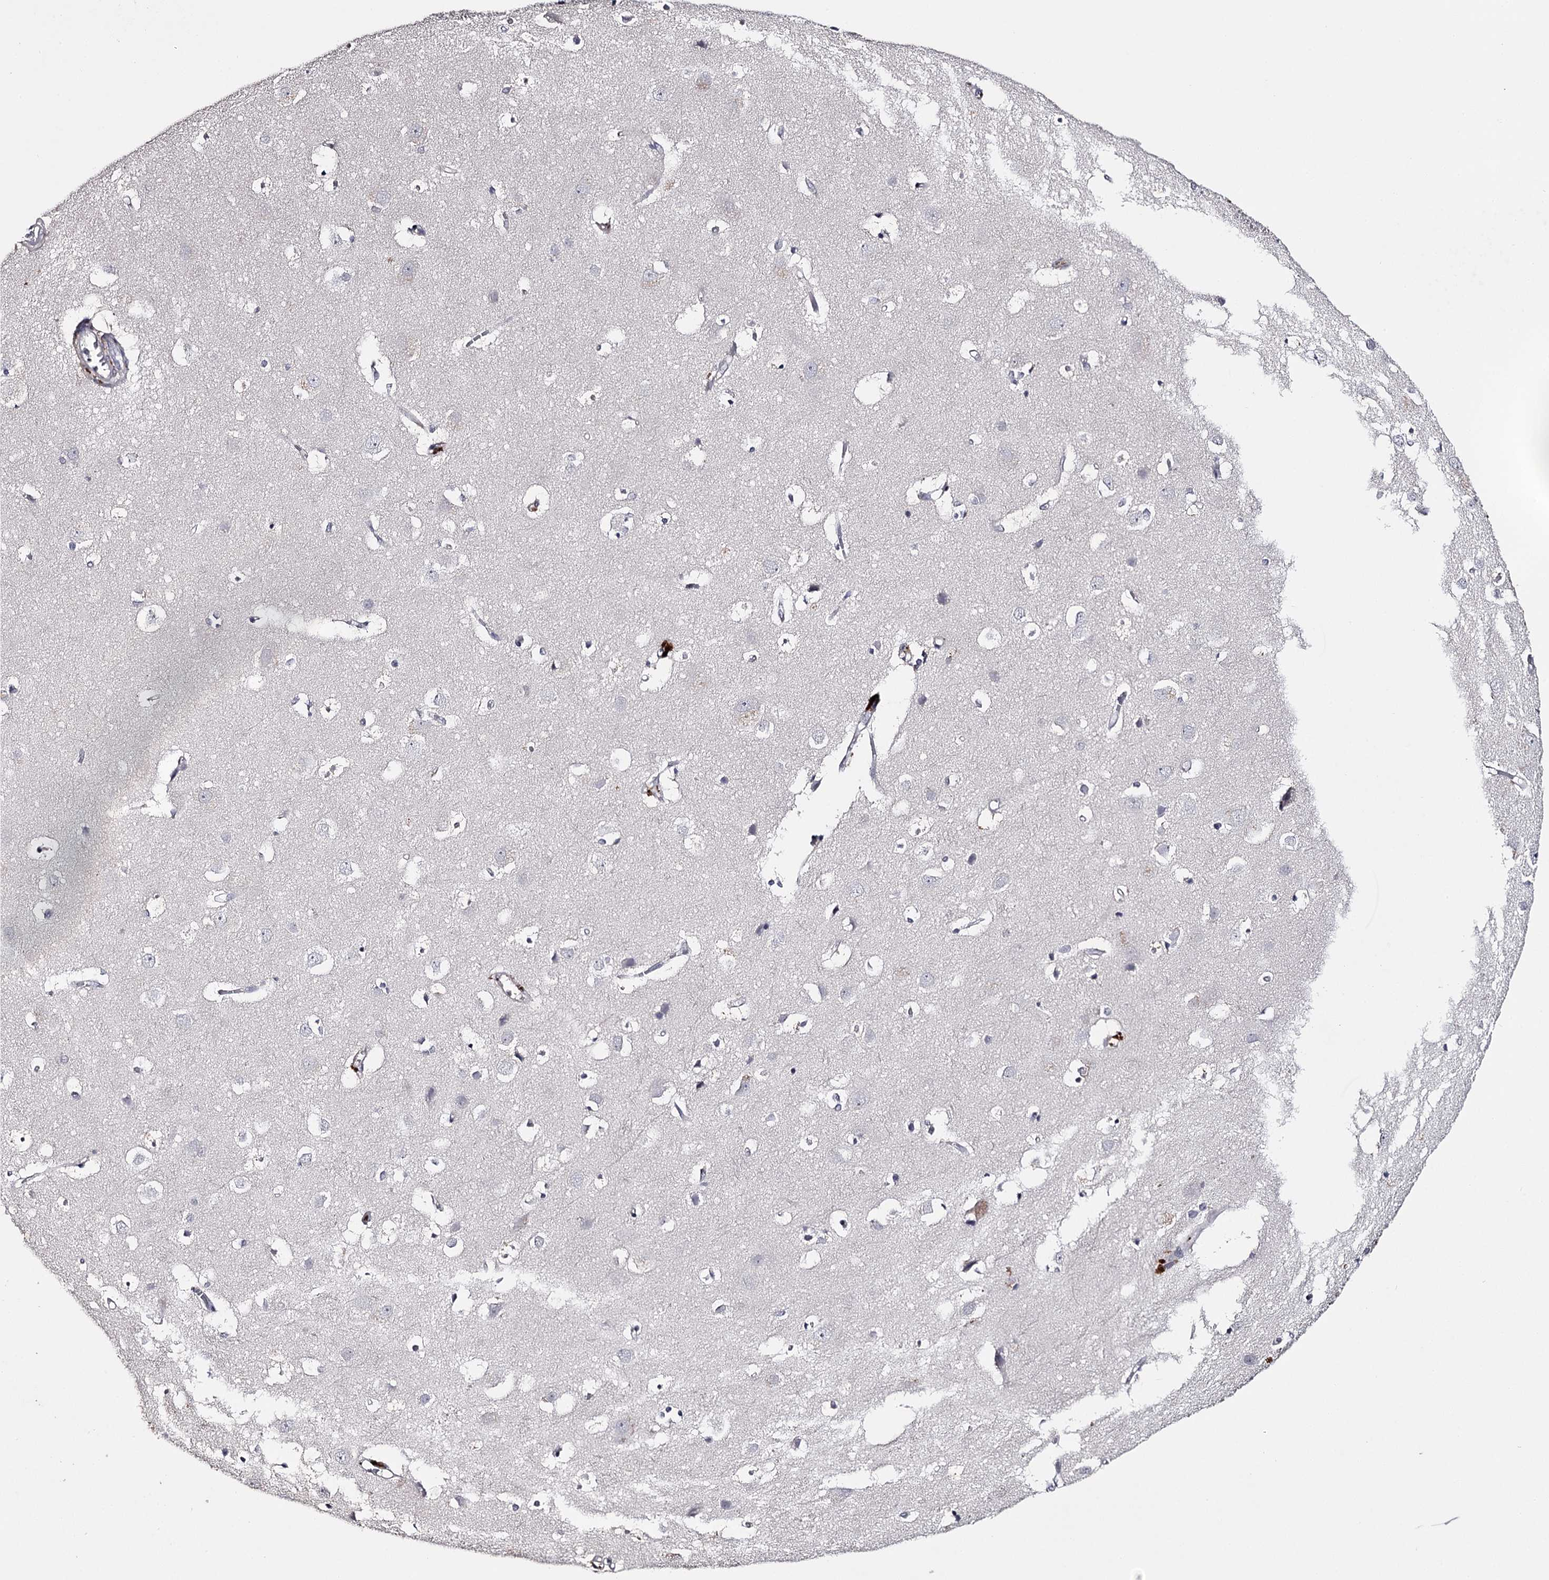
{"staining": {"intensity": "negative", "quantity": "none", "location": "none"}, "tissue": "cerebral cortex", "cell_type": "Endothelial cells", "image_type": "normal", "snomed": [{"axis": "morphology", "description": "Normal tissue, NOS"}, {"axis": "topography", "description": "Cerebral cortex"}], "caption": "This is an immunohistochemistry photomicrograph of normal human cerebral cortex. There is no expression in endothelial cells.", "gene": "FDXACB1", "patient": {"sex": "male", "age": 54}}